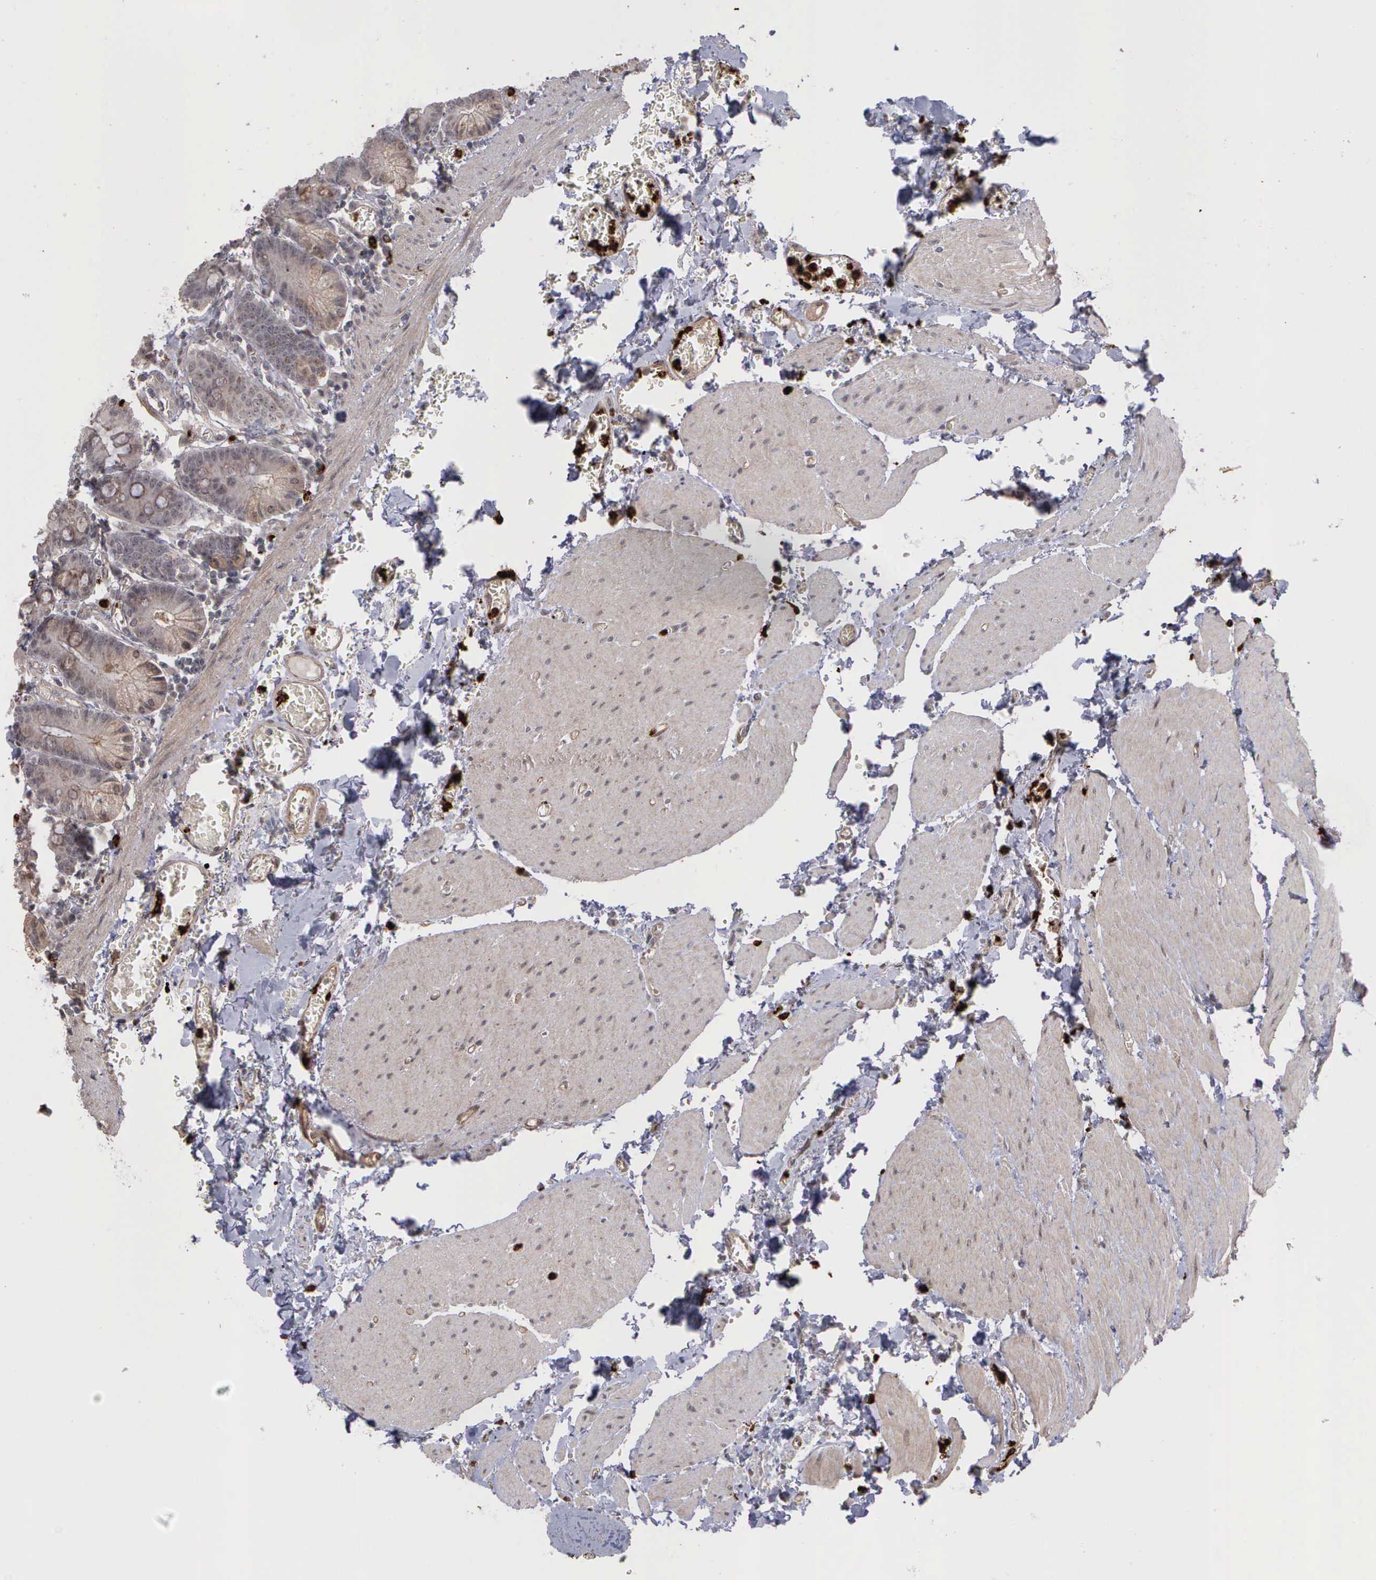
{"staining": {"intensity": "negative", "quantity": "none", "location": "none"}, "tissue": "small intestine", "cell_type": "Glandular cells", "image_type": "normal", "snomed": [{"axis": "morphology", "description": "Normal tissue, NOS"}, {"axis": "topography", "description": "Small intestine"}], "caption": "This is an IHC photomicrograph of normal human small intestine. There is no expression in glandular cells.", "gene": "MMP9", "patient": {"sex": "male", "age": 71}}